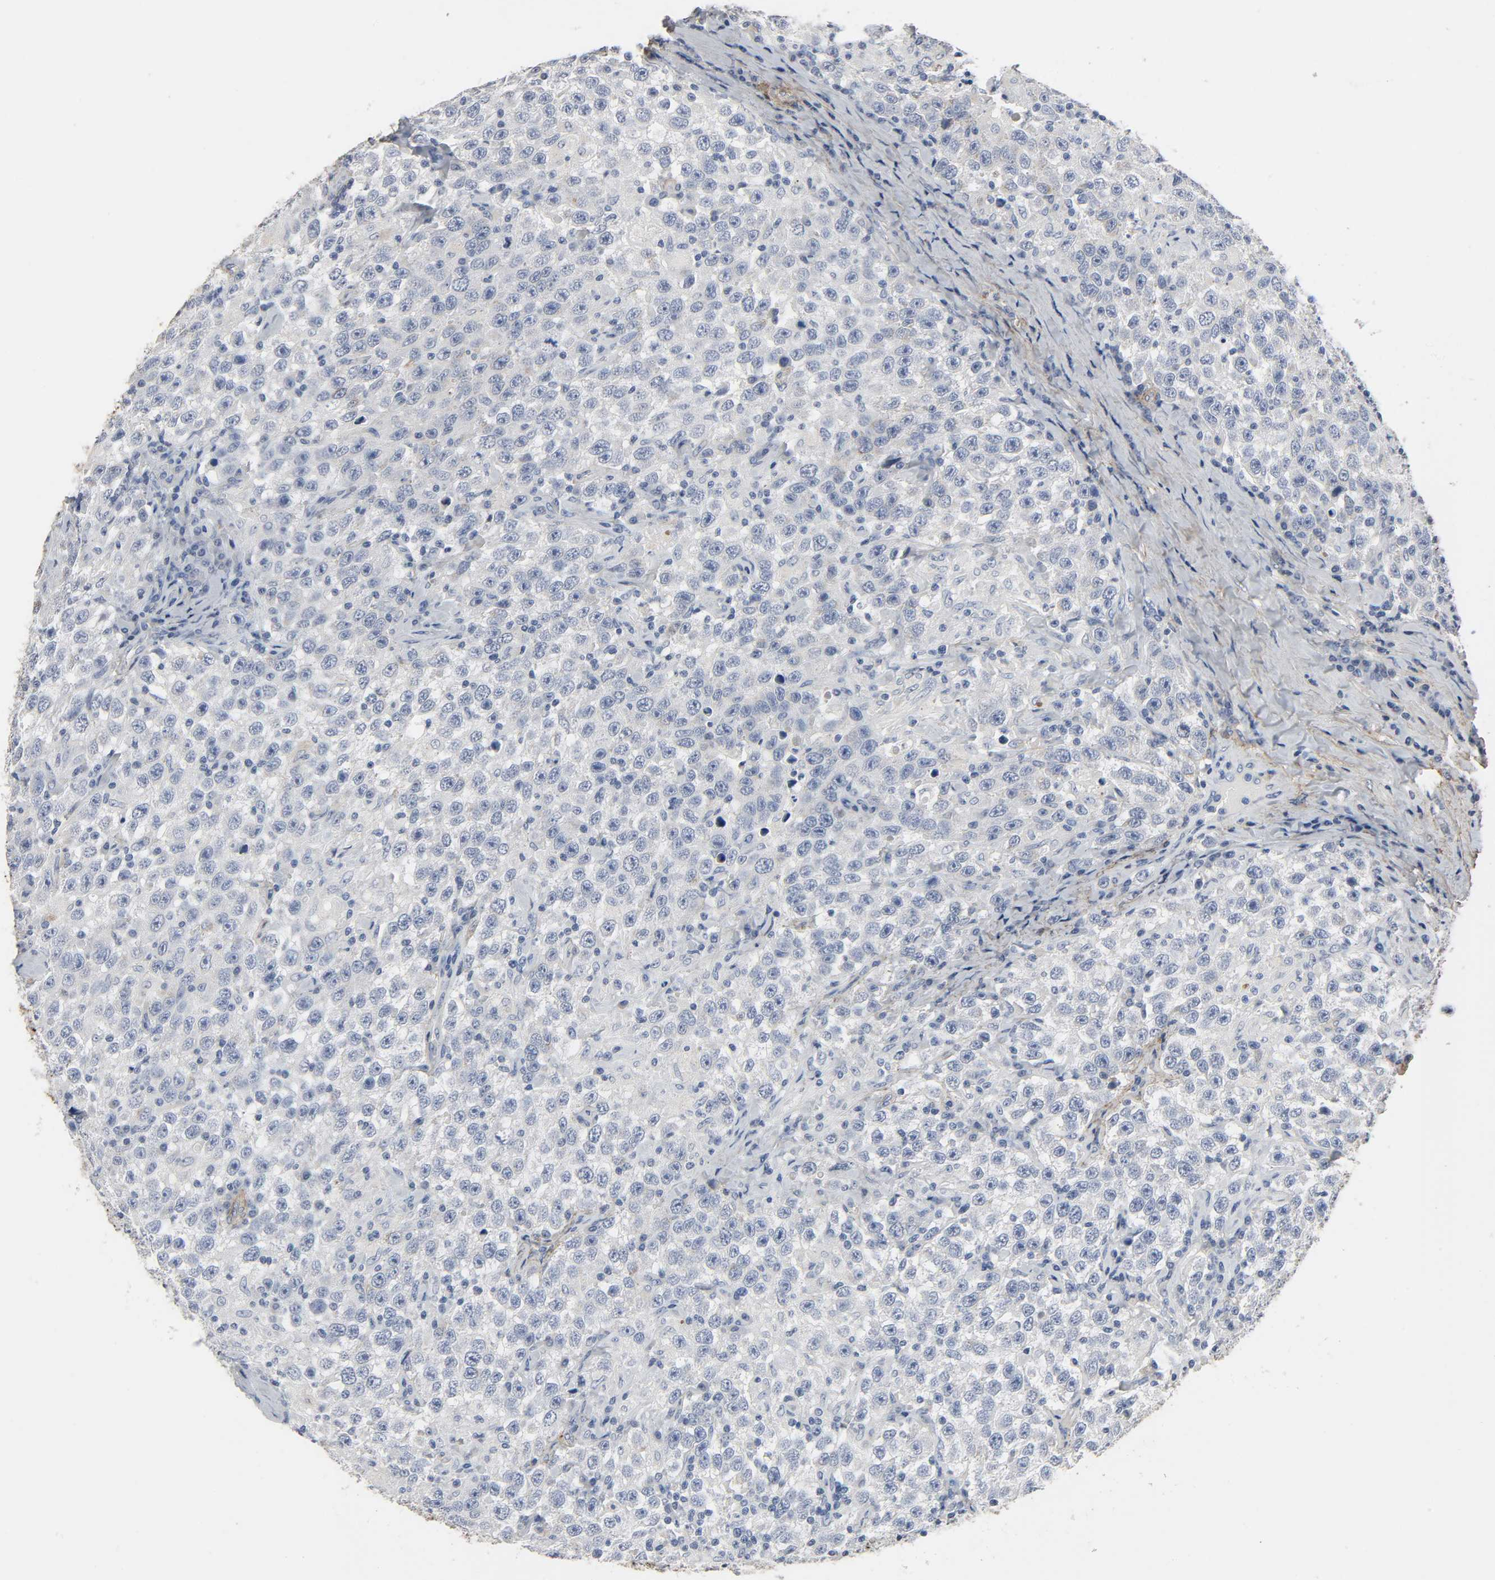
{"staining": {"intensity": "negative", "quantity": "none", "location": "none"}, "tissue": "testis cancer", "cell_type": "Tumor cells", "image_type": "cancer", "snomed": [{"axis": "morphology", "description": "Seminoma, NOS"}, {"axis": "topography", "description": "Testis"}], "caption": "Human testis cancer (seminoma) stained for a protein using immunohistochemistry (IHC) demonstrates no staining in tumor cells.", "gene": "FBLN5", "patient": {"sex": "male", "age": 41}}